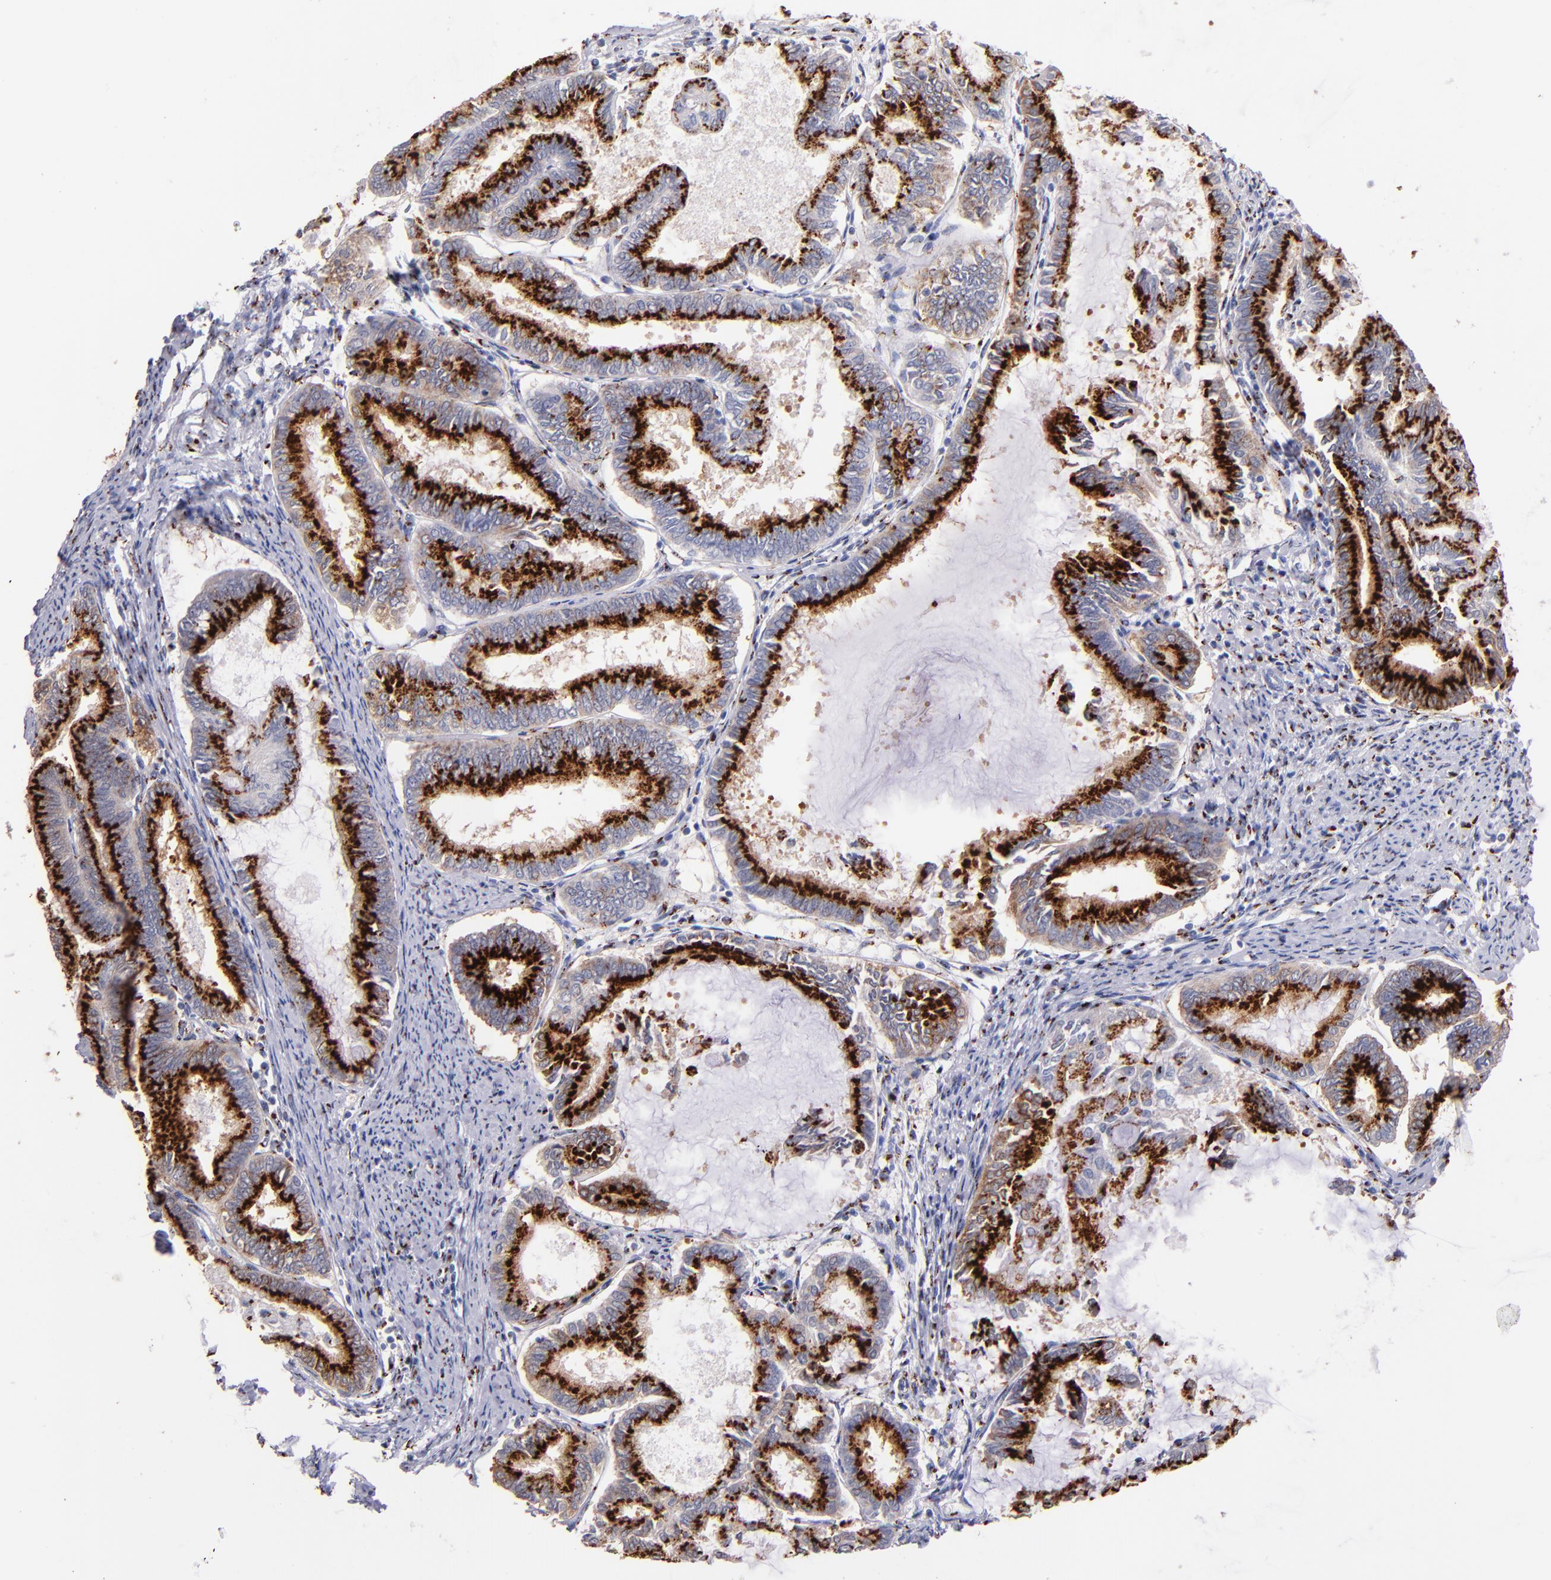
{"staining": {"intensity": "strong", "quantity": ">75%", "location": "cytoplasmic/membranous"}, "tissue": "endometrial cancer", "cell_type": "Tumor cells", "image_type": "cancer", "snomed": [{"axis": "morphology", "description": "Adenocarcinoma, NOS"}, {"axis": "topography", "description": "Endometrium"}], "caption": "Immunohistochemical staining of human adenocarcinoma (endometrial) demonstrates high levels of strong cytoplasmic/membranous expression in approximately >75% of tumor cells.", "gene": "GOLIM4", "patient": {"sex": "female", "age": 86}}